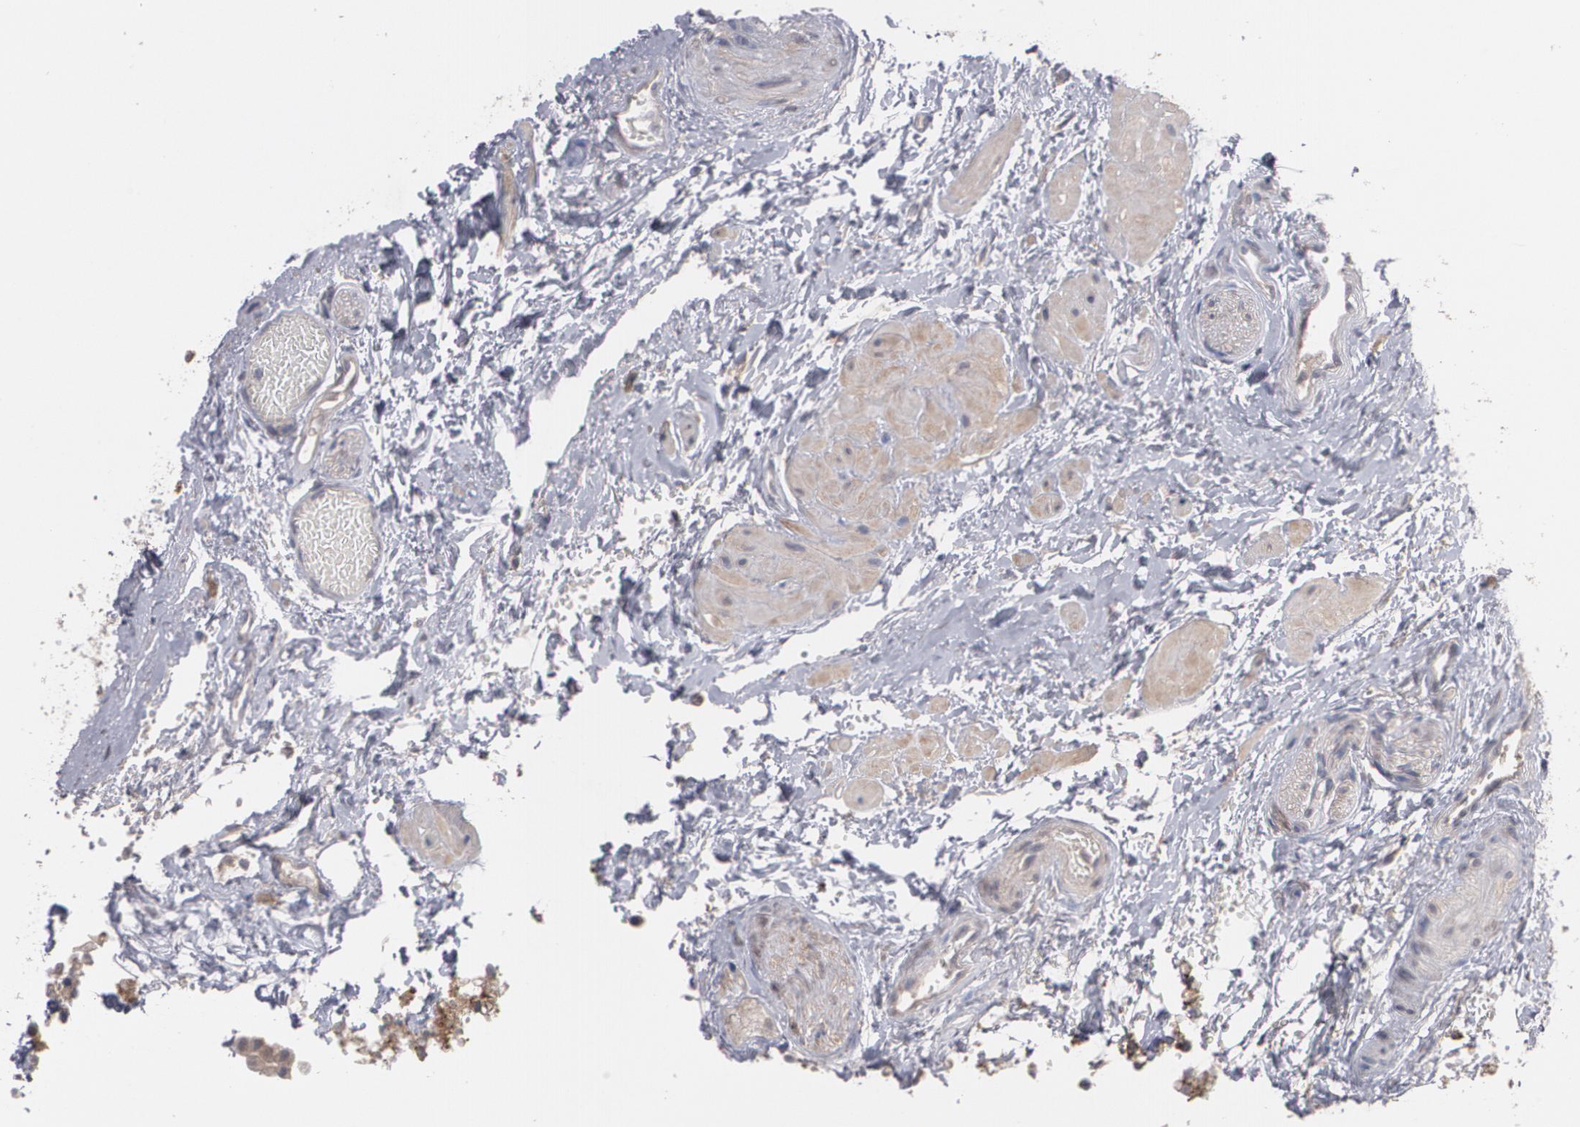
{"staining": {"intensity": "moderate", "quantity": ">75%", "location": "cytoplasmic/membranous"}, "tissue": "seminal vesicle", "cell_type": "Glandular cells", "image_type": "normal", "snomed": [{"axis": "morphology", "description": "Normal tissue, NOS"}, {"axis": "topography", "description": "Seminal veicle"}], "caption": "This is an image of IHC staining of benign seminal vesicle, which shows moderate staining in the cytoplasmic/membranous of glandular cells.", "gene": "ARF6", "patient": {"sex": "male", "age": 26}}